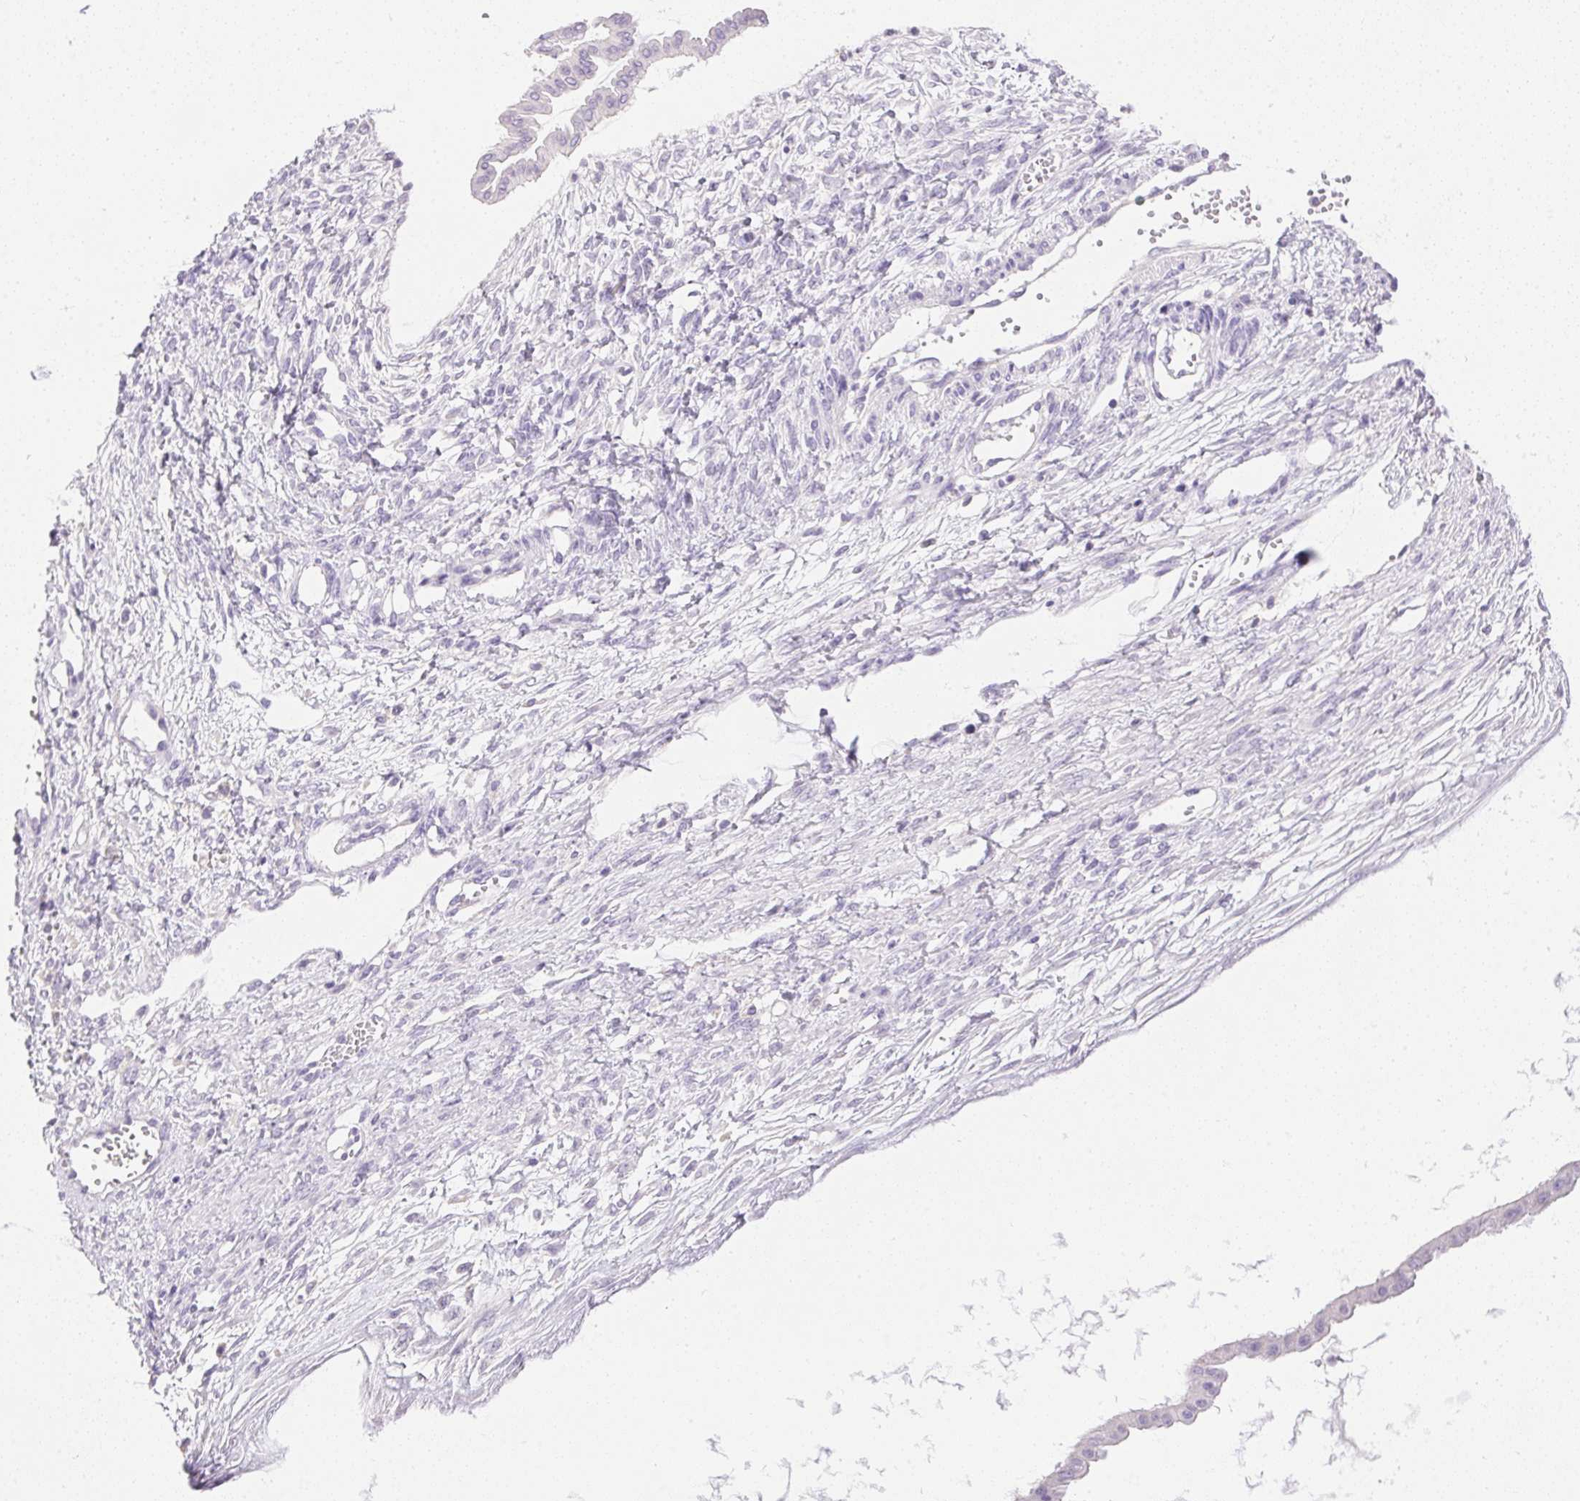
{"staining": {"intensity": "negative", "quantity": "none", "location": "none"}, "tissue": "ovarian cancer", "cell_type": "Tumor cells", "image_type": "cancer", "snomed": [{"axis": "morphology", "description": "Cystadenocarcinoma, mucinous, NOS"}, {"axis": "topography", "description": "Ovary"}], "caption": "Immunohistochemistry (IHC) of human ovarian mucinous cystadenocarcinoma displays no staining in tumor cells.", "gene": "ATP6V1G3", "patient": {"sex": "female", "age": 73}}